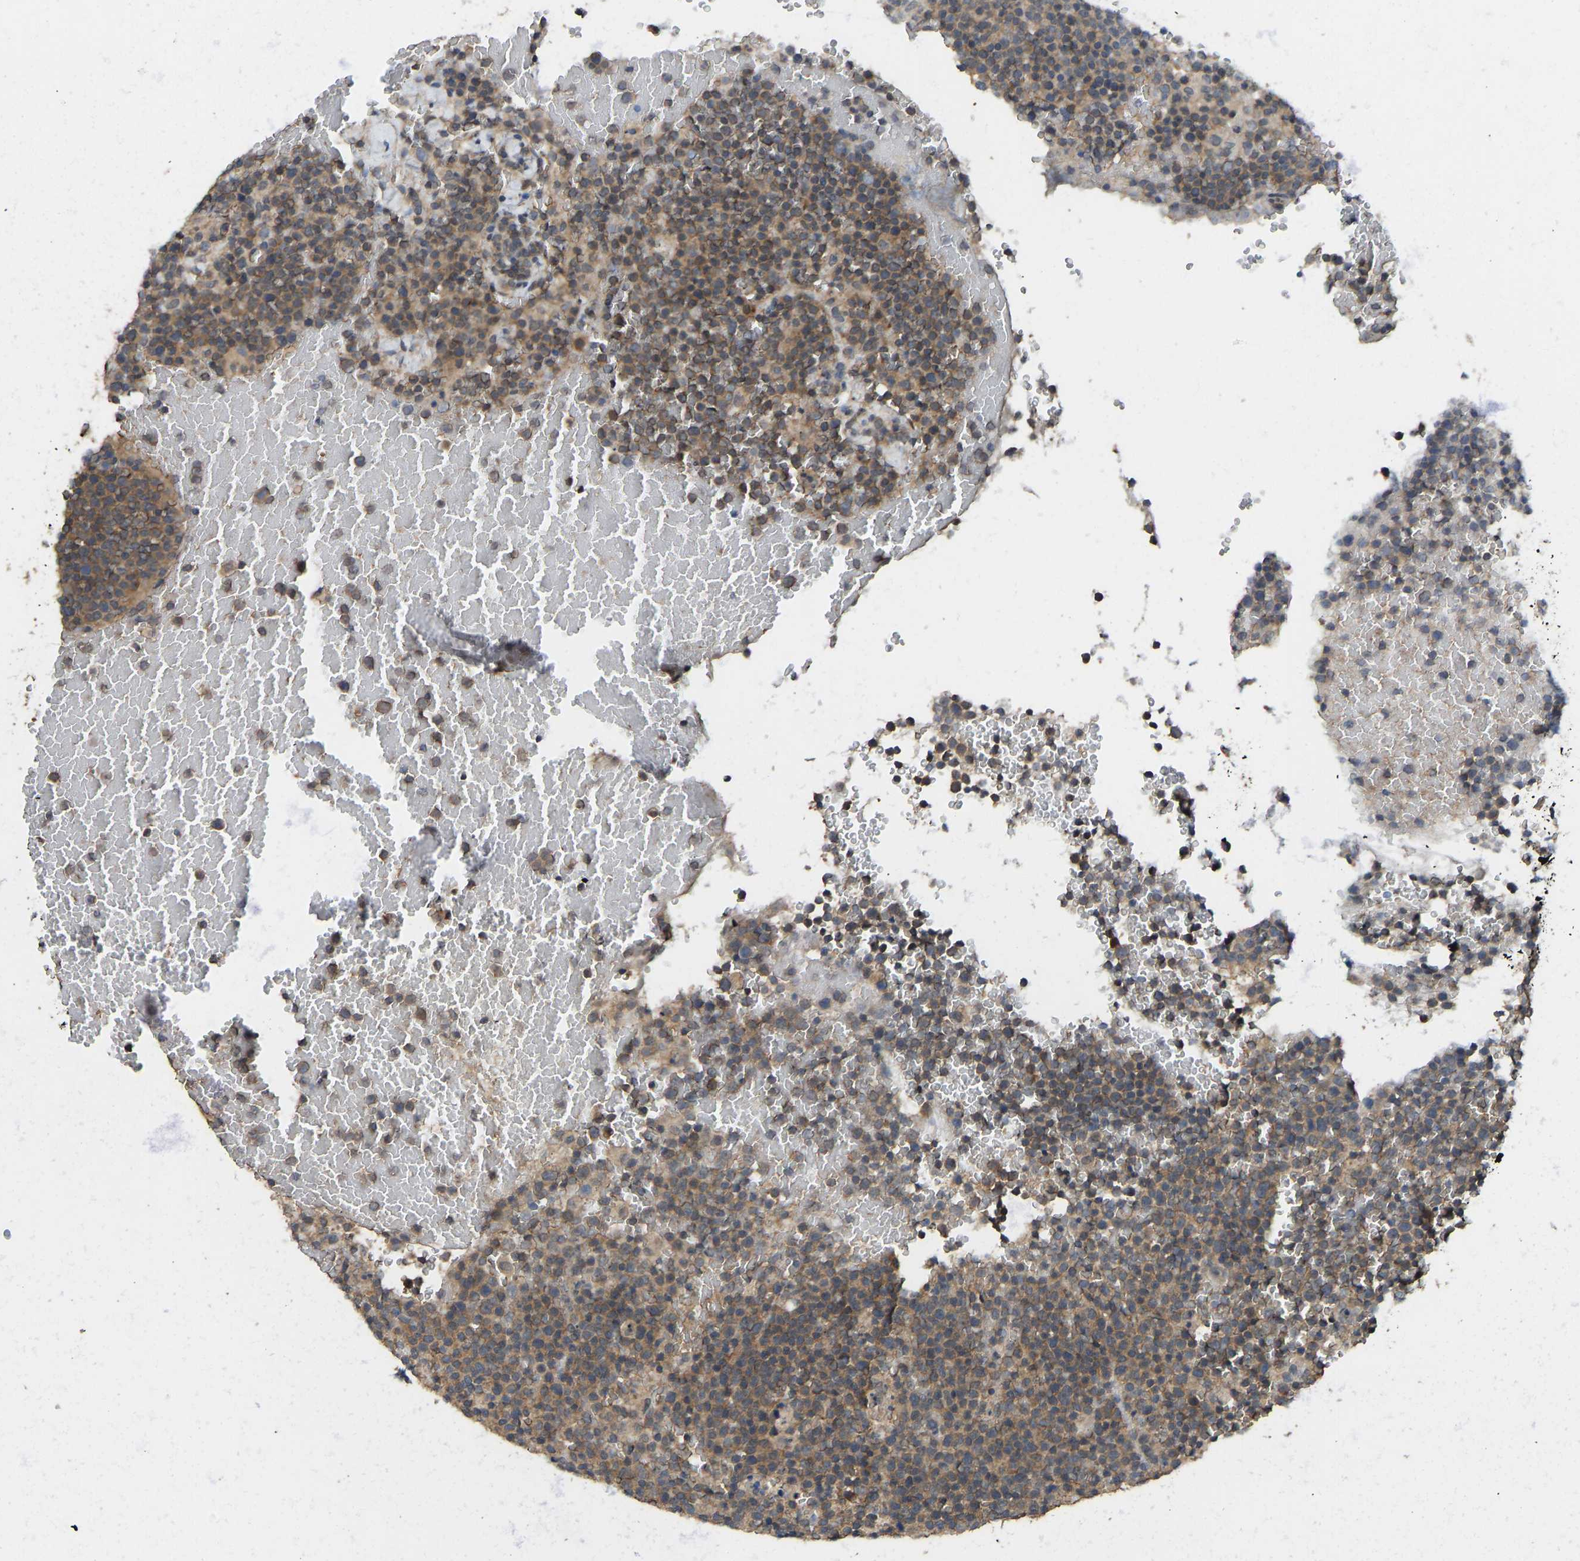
{"staining": {"intensity": "moderate", "quantity": ">75%", "location": "cytoplasmic/membranous"}, "tissue": "lymphoma", "cell_type": "Tumor cells", "image_type": "cancer", "snomed": [{"axis": "morphology", "description": "Malignant lymphoma, non-Hodgkin's type, High grade"}, {"axis": "topography", "description": "Lymph node"}], "caption": "Protein analysis of lymphoma tissue shows moderate cytoplasmic/membranous positivity in approximately >75% of tumor cells.", "gene": "NDRG3", "patient": {"sex": "male", "age": 61}}